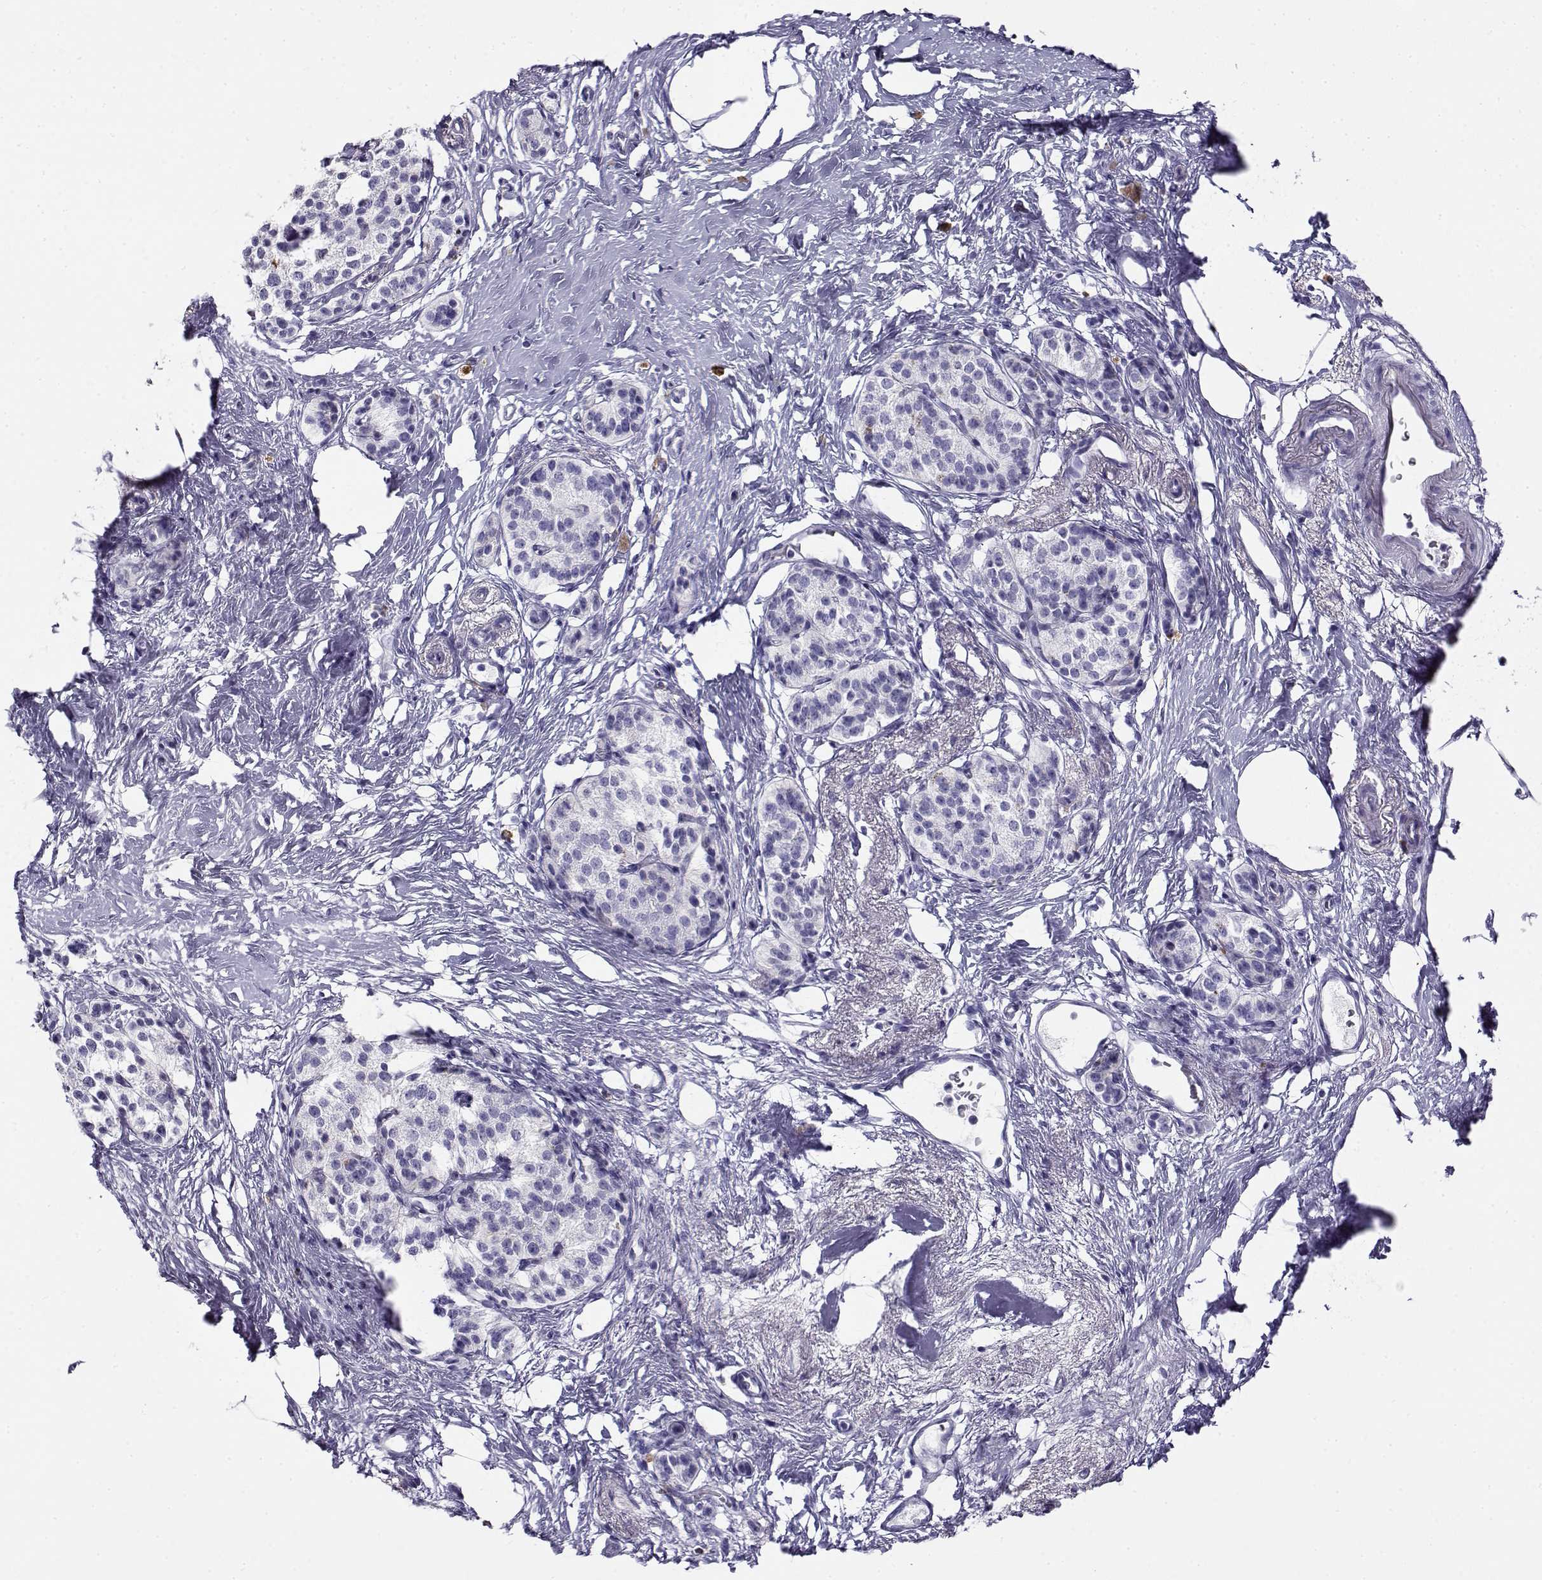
{"staining": {"intensity": "negative", "quantity": "none", "location": "none"}, "tissue": "pancreatic cancer", "cell_type": "Tumor cells", "image_type": "cancer", "snomed": [{"axis": "morphology", "description": "Adenocarcinoma, NOS"}, {"axis": "topography", "description": "Pancreas"}], "caption": "Tumor cells are negative for protein expression in human pancreatic cancer (adenocarcinoma).", "gene": "CABS1", "patient": {"sex": "female", "age": 72}}